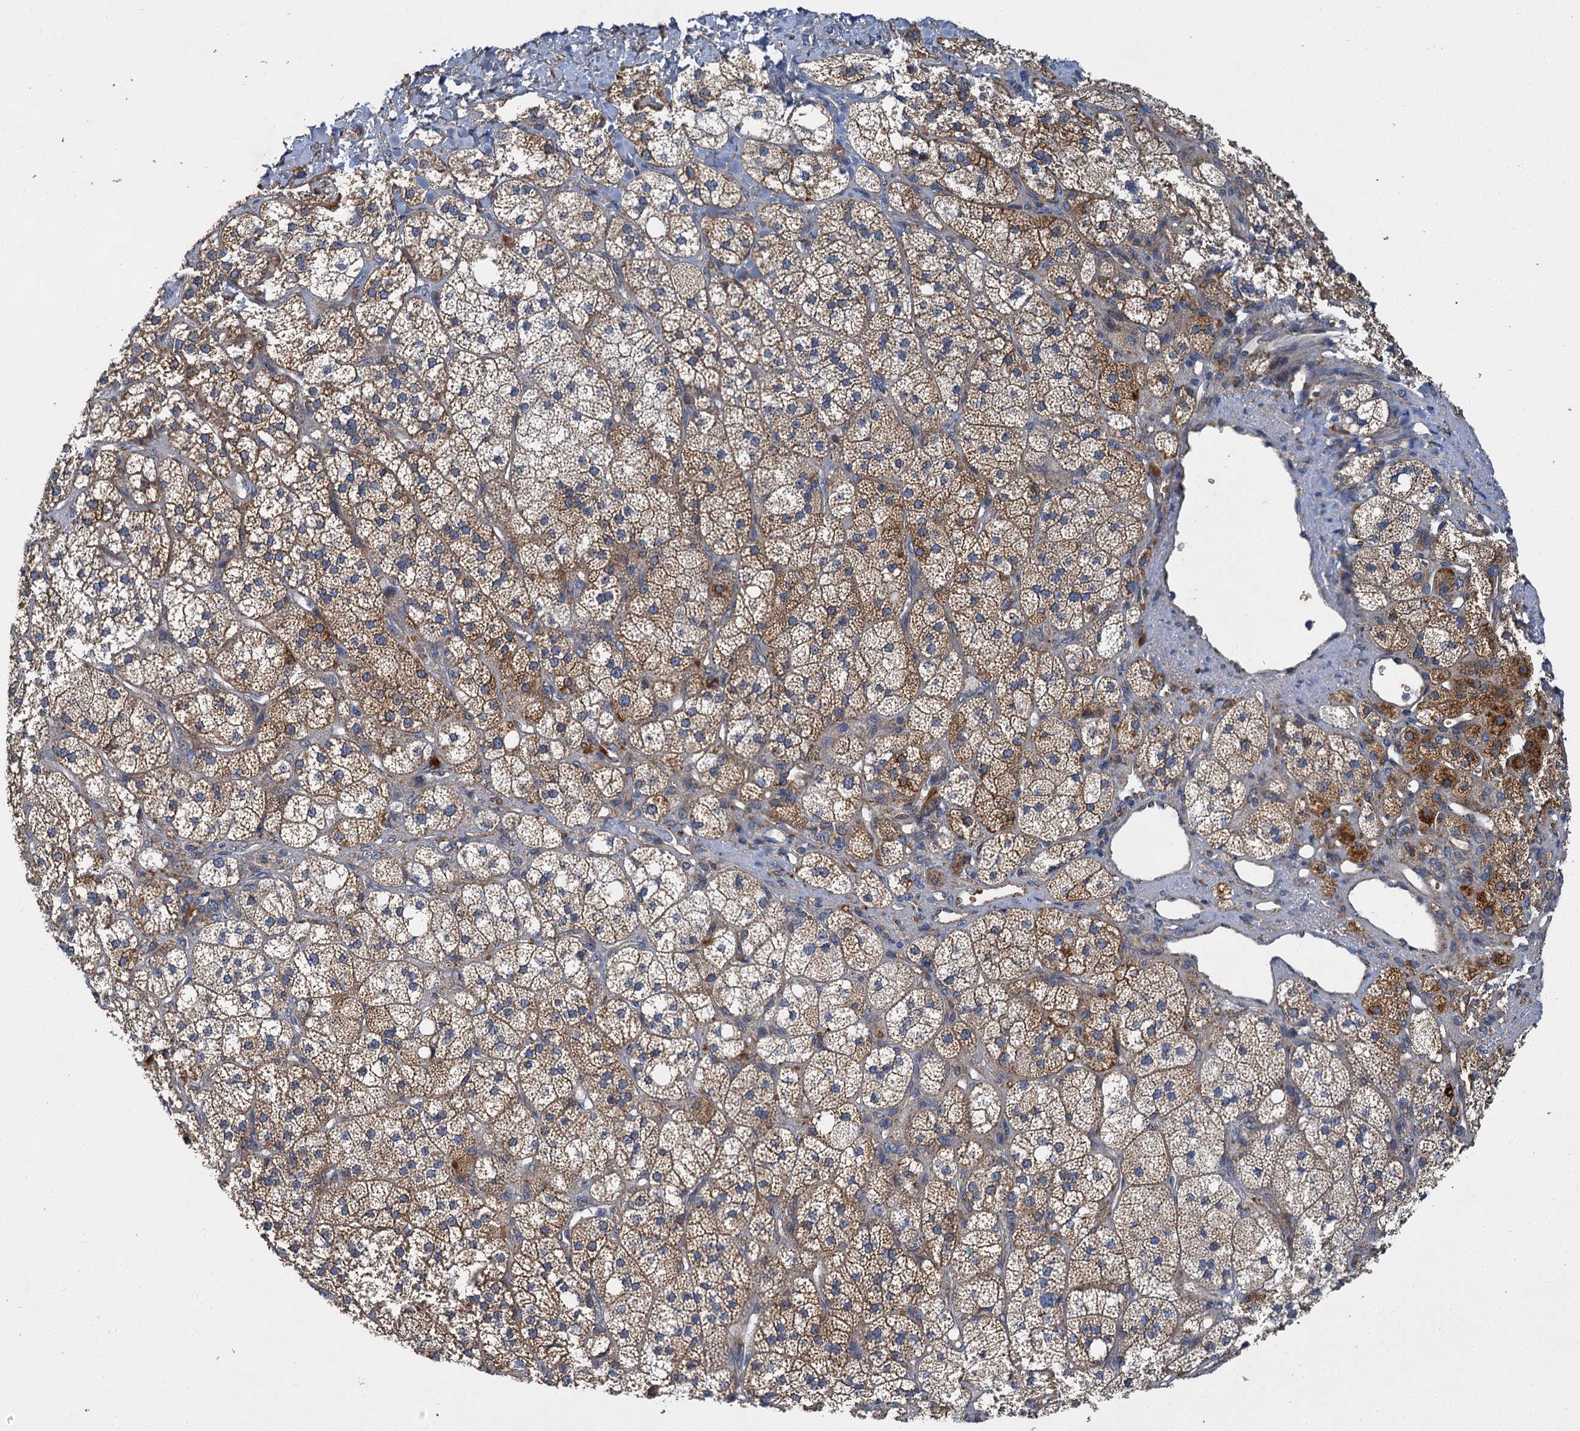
{"staining": {"intensity": "moderate", "quantity": ">75%", "location": "cytoplasmic/membranous"}, "tissue": "adrenal gland", "cell_type": "Glandular cells", "image_type": "normal", "snomed": [{"axis": "morphology", "description": "Normal tissue, NOS"}, {"axis": "topography", "description": "Adrenal gland"}], "caption": "DAB immunohistochemical staining of normal human adrenal gland displays moderate cytoplasmic/membranous protein expression in about >75% of glandular cells. The protein of interest is shown in brown color, while the nuclei are stained blue.", "gene": "BCS1L", "patient": {"sex": "male", "age": 61}}